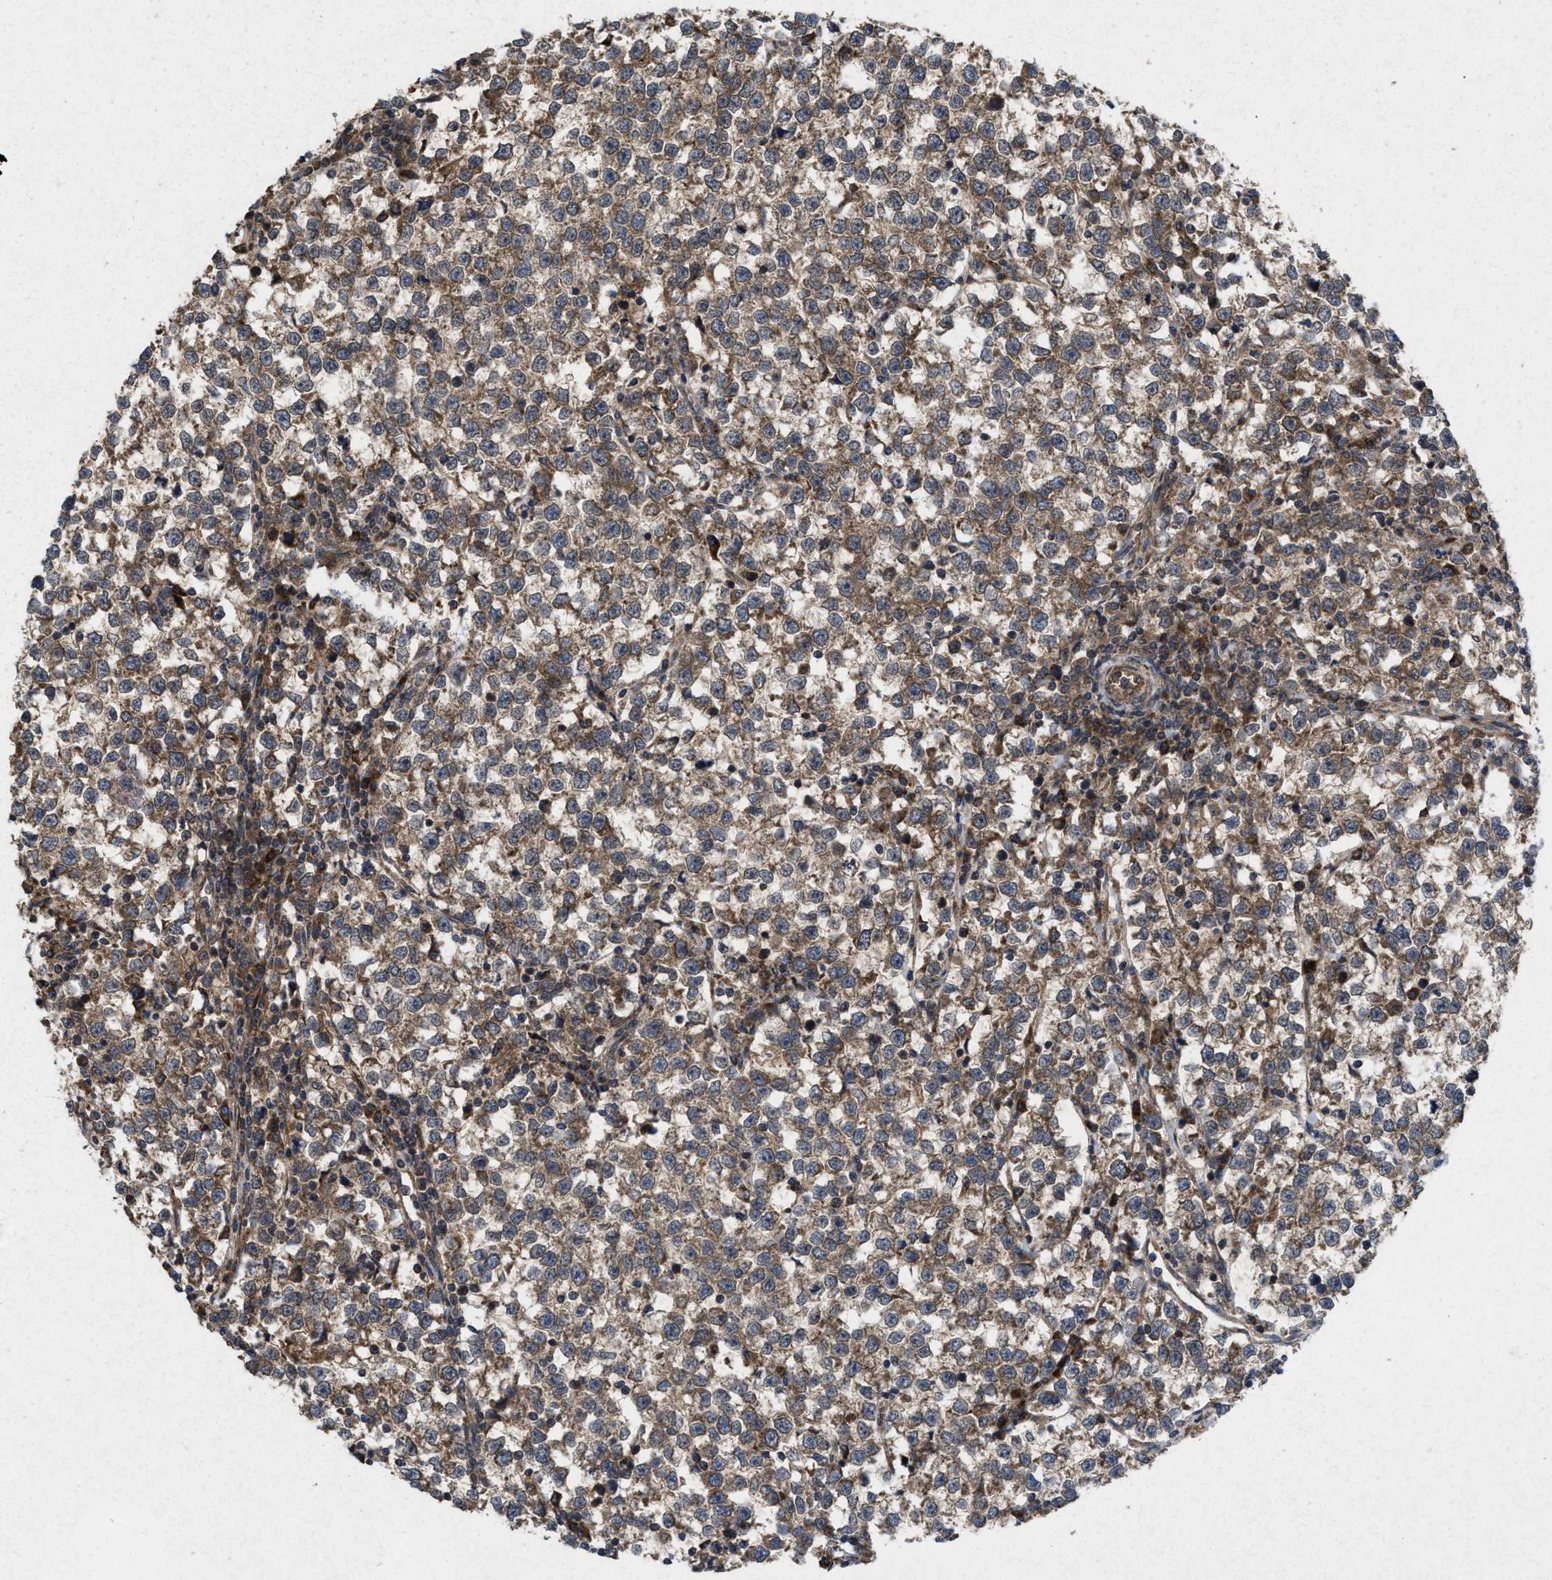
{"staining": {"intensity": "moderate", "quantity": ">75%", "location": "cytoplasmic/membranous"}, "tissue": "testis cancer", "cell_type": "Tumor cells", "image_type": "cancer", "snomed": [{"axis": "morphology", "description": "Normal tissue, NOS"}, {"axis": "morphology", "description": "Seminoma, NOS"}, {"axis": "topography", "description": "Testis"}], "caption": "This histopathology image demonstrates IHC staining of testis cancer, with medium moderate cytoplasmic/membranous staining in approximately >75% of tumor cells.", "gene": "MSI2", "patient": {"sex": "male", "age": 43}}